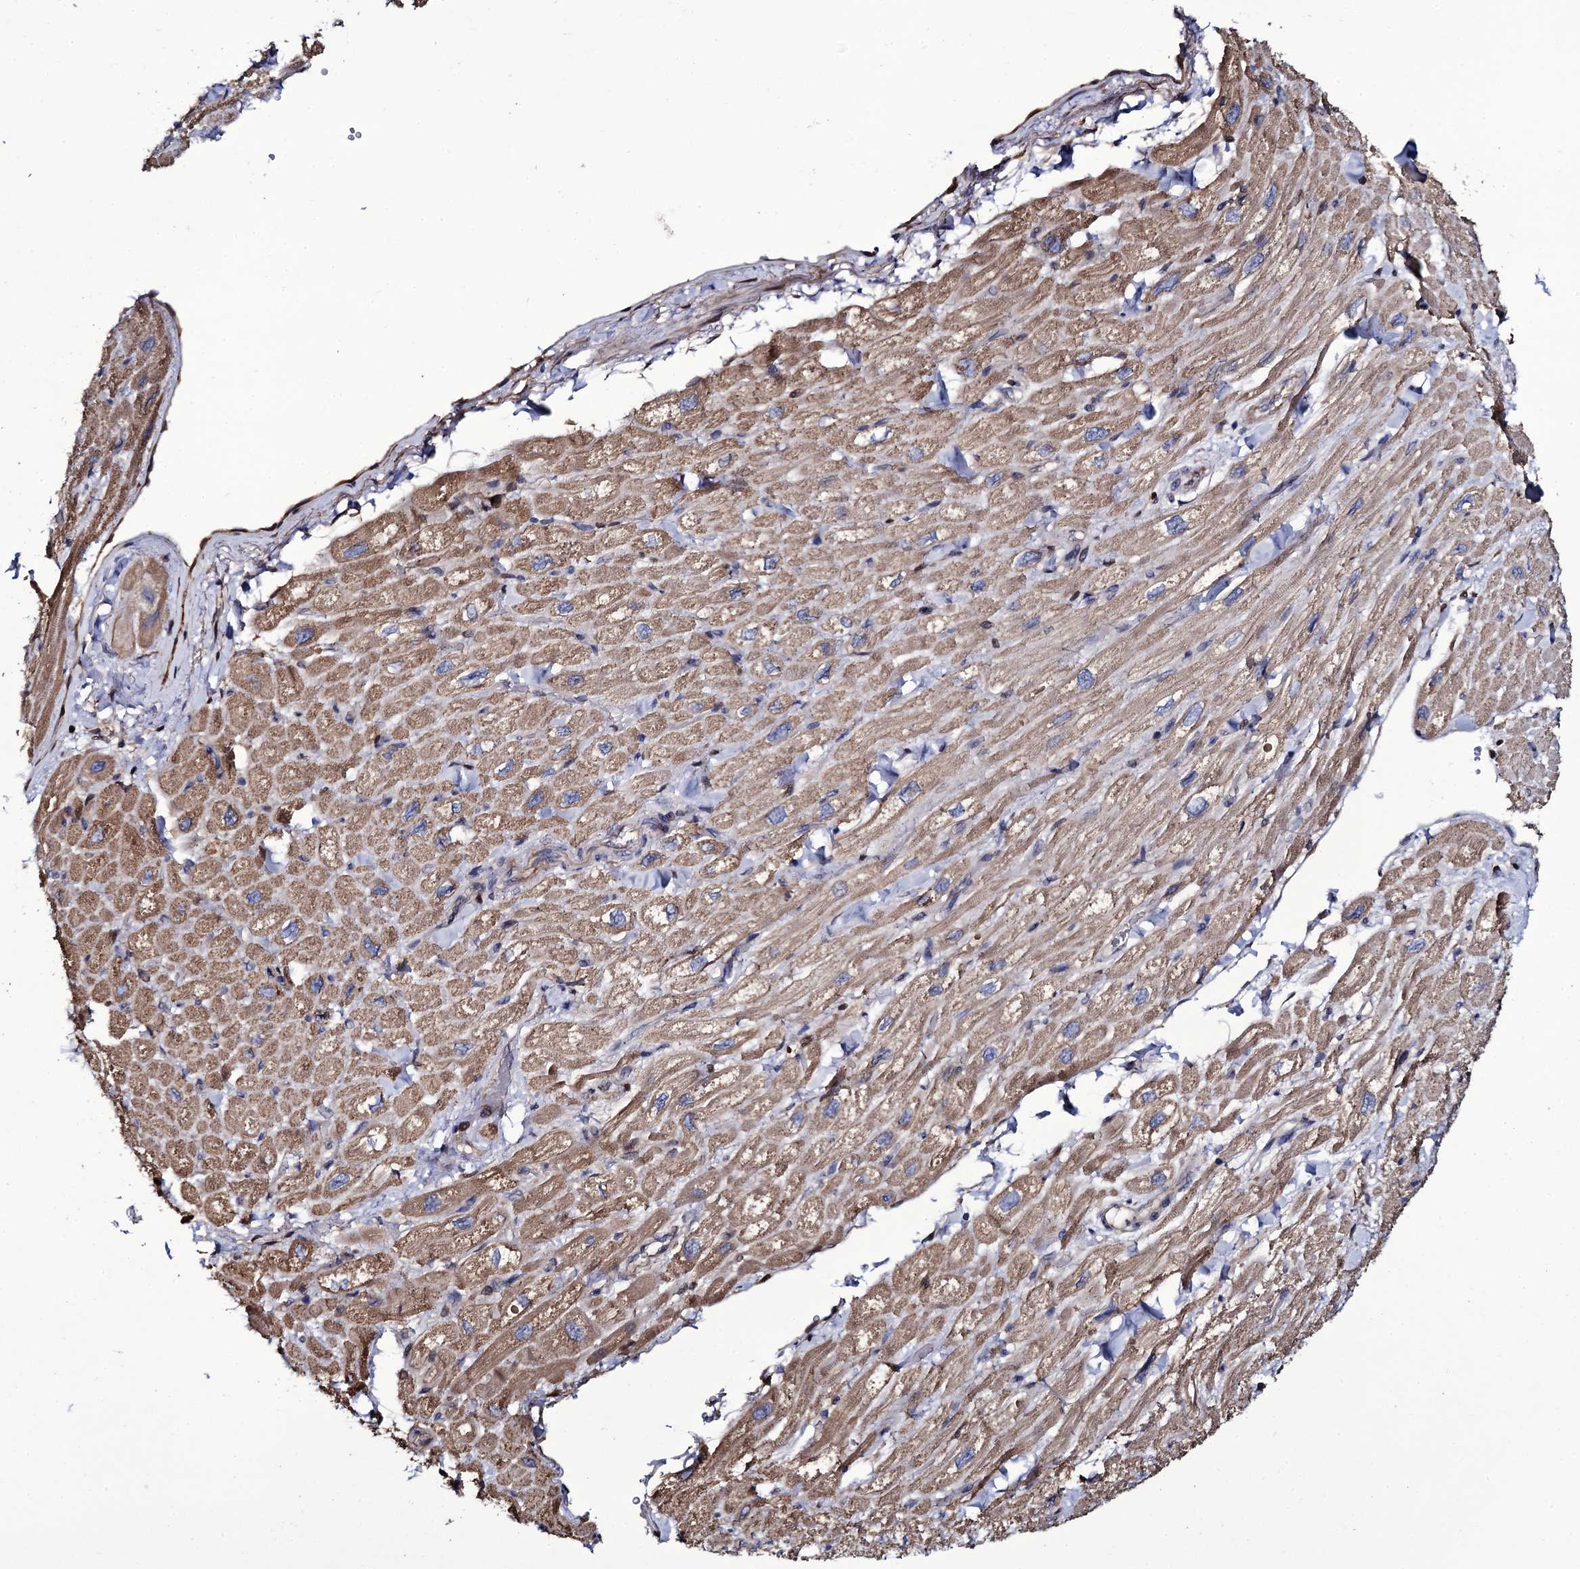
{"staining": {"intensity": "moderate", "quantity": ">75%", "location": "cytoplasmic/membranous"}, "tissue": "heart muscle", "cell_type": "Cardiomyocytes", "image_type": "normal", "snomed": [{"axis": "morphology", "description": "Normal tissue, NOS"}, {"axis": "topography", "description": "Heart"}], "caption": "IHC of unremarkable human heart muscle exhibits medium levels of moderate cytoplasmic/membranous staining in about >75% of cardiomyocytes.", "gene": "TTC23", "patient": {"sex": "male", "age": 65}}